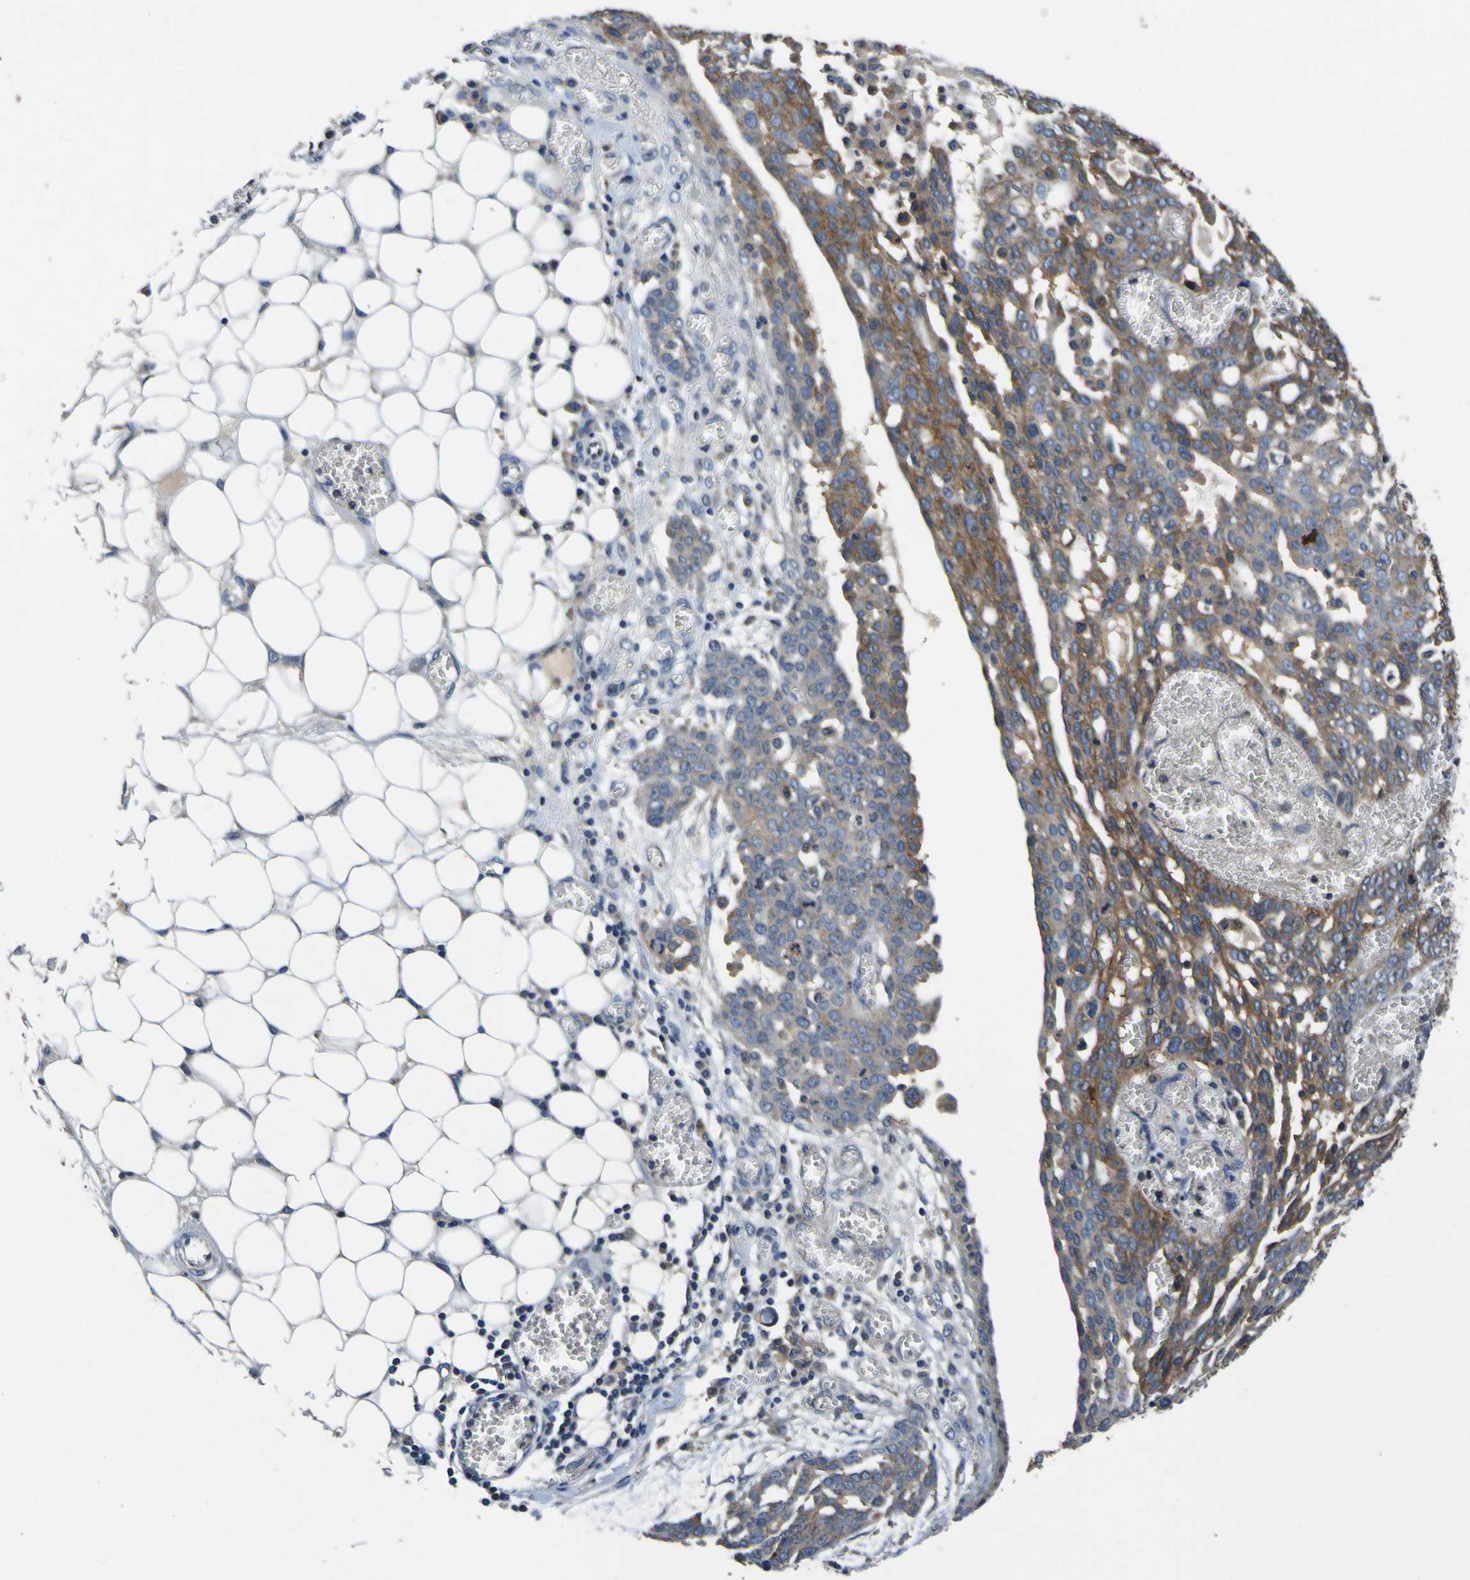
{"staining": {"intensity": "weak", "quantity": "25%-75%", "location": "cytoplasmic/membranous"}, "tissue": "ovarian cancer", "cell_type": "Tumor cells", "image_type": "cancer", "snomed": [{"axis": "morphology", "description": "Cystadenocarcinoma, serous, NOS"}, {"axis": "topography", "description": "Soft tissue"}, {"axis": "topography", "description": "Ovary"}], "caption": "High-power microscopy captured an immunohistochemistry histopathology image of ovarian cancer, revealing weak cytoplasmic/membranous staining in approximately 25%-75% of tumor cells.", "gene": "EPHB4", "patient": {"sex": "female", "age": 57}}